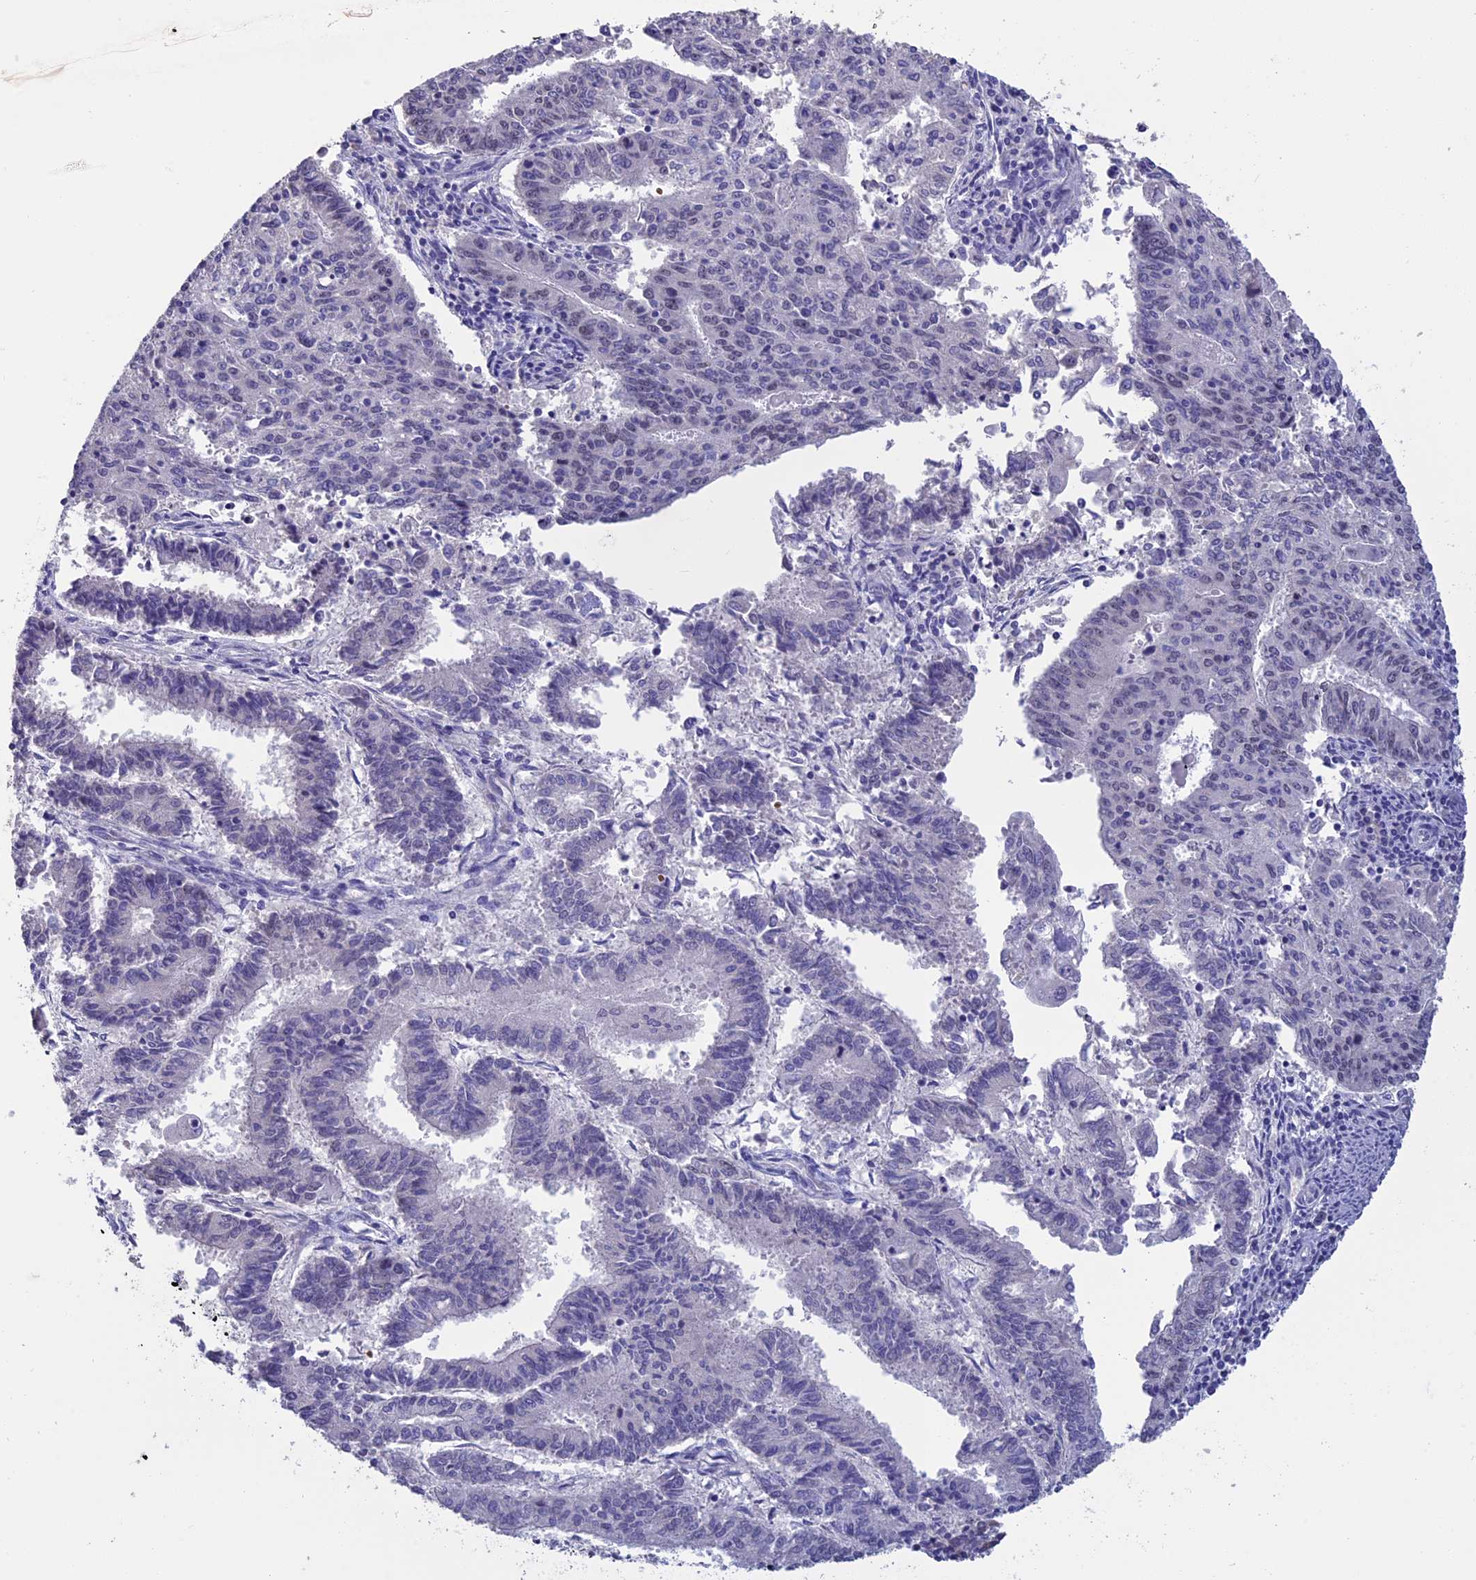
{"staining": {"intensity": "weak", "quantity": "<25%", "location": "nuclear"}, "tissue": "endometrial cancer", "cell_type": "Tumor cells", "image_type": "cancer", "snomed": [{"axis": "morphology", "description": "Adenocarcinoma, NOS"}, {"axis": "topography", "description": "Endometrium"}], "caption": "Tumor cells are negative for protein expression in human endometrial cancer (adenocarcinoma).", "gene": "KNOP1", "patient": {"sex": "female", "age": 59}}